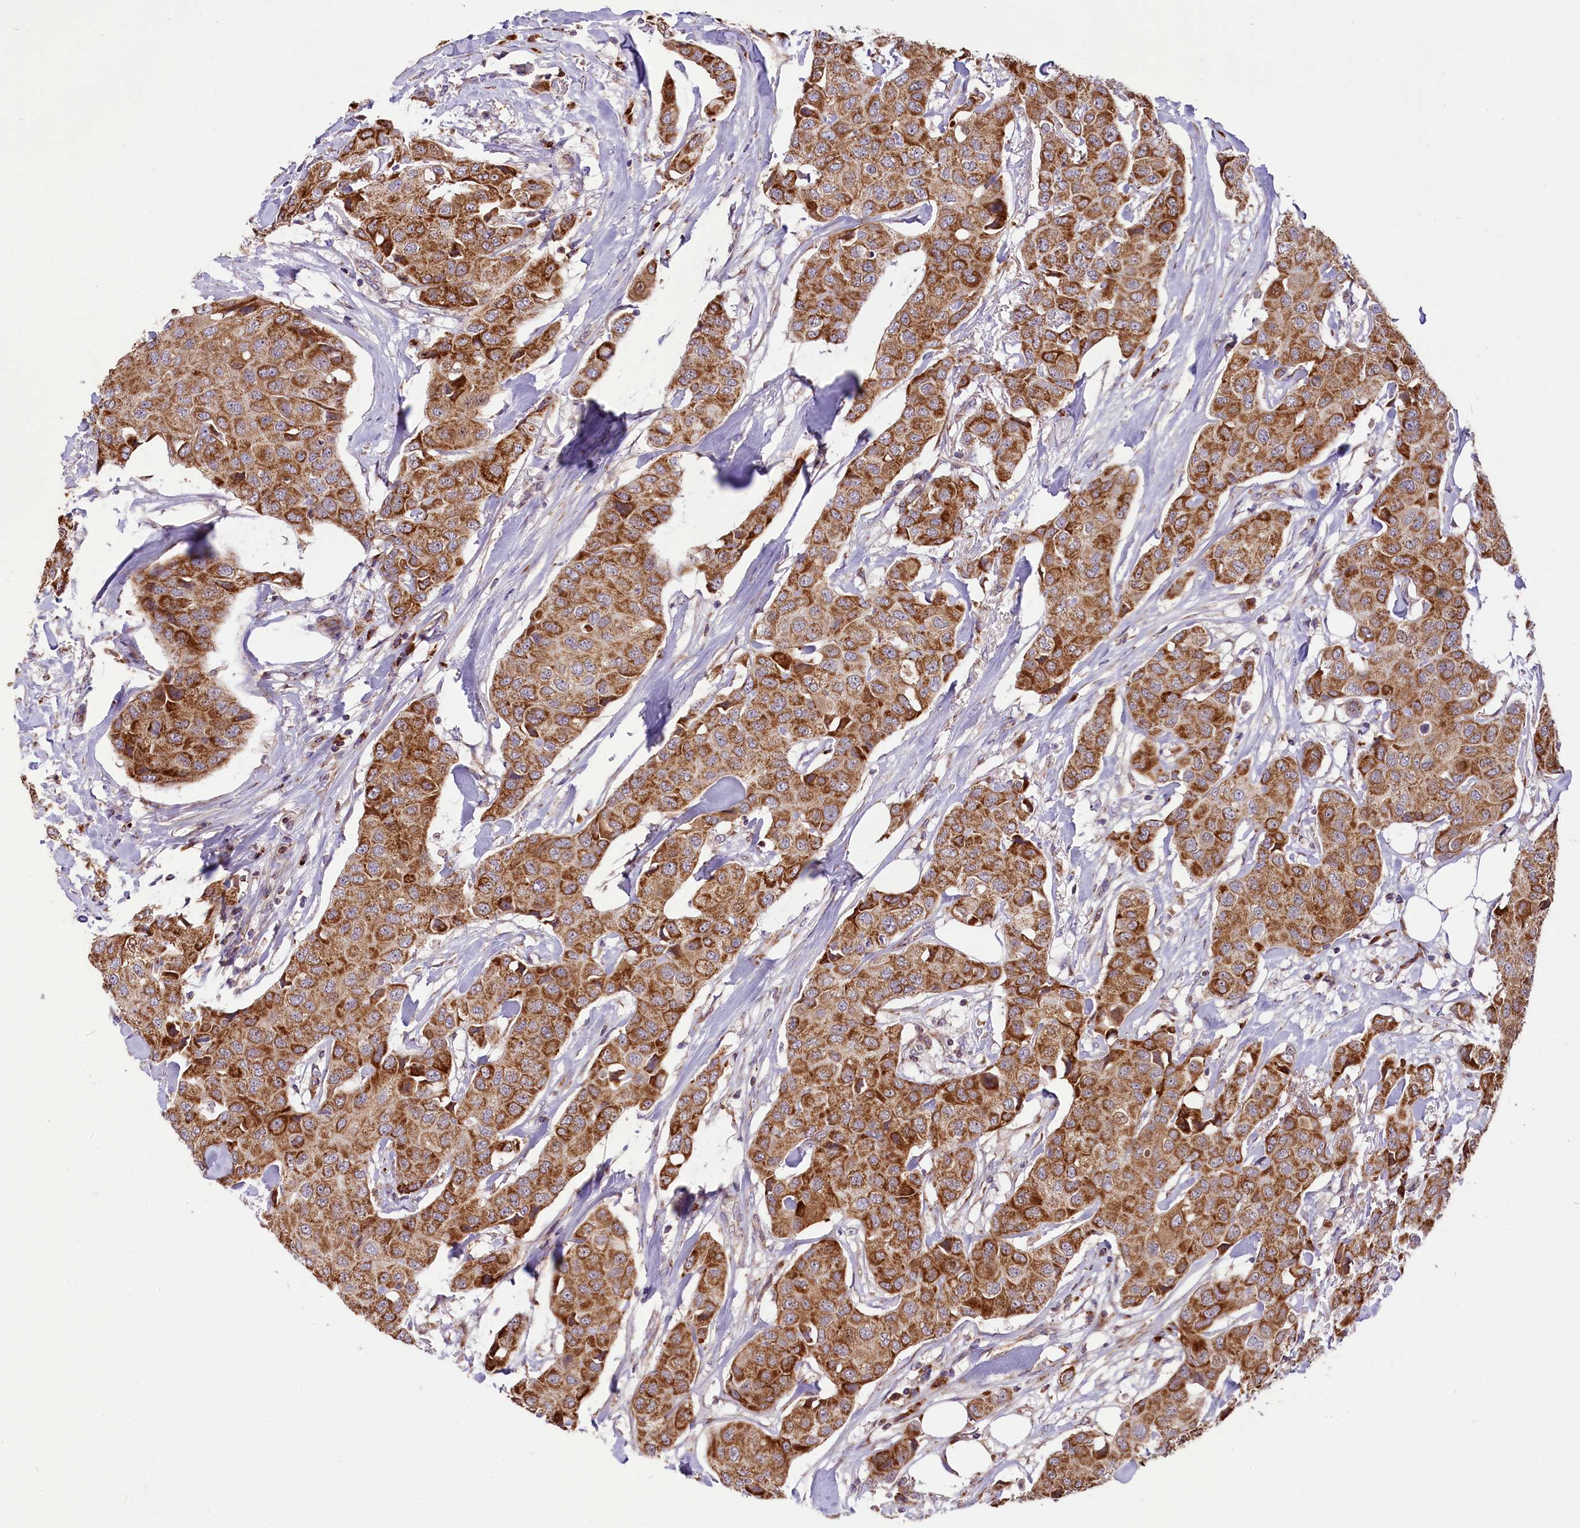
{"staining": {"intensity": "moderate", "quantity": ">75%", "location": "cytoplasmic/membranous"}, "tissue": "breast cancer", "cell_type": "Tumor cells", "image_type": "cancer", "snomed": [{"axis": "morphology", "description": "Duct carcinoma"}, {"axis": "topography", "description": "Breast"}], "caption": "Immunohistochemical staining of human intraductal carcinoma (breast) displays medium levels of moderate cytoplasmic/membranous protein expression in about >75% of tumor cells.", "gene": "COX17", "patient": {"sex": "female", "age": 80}}